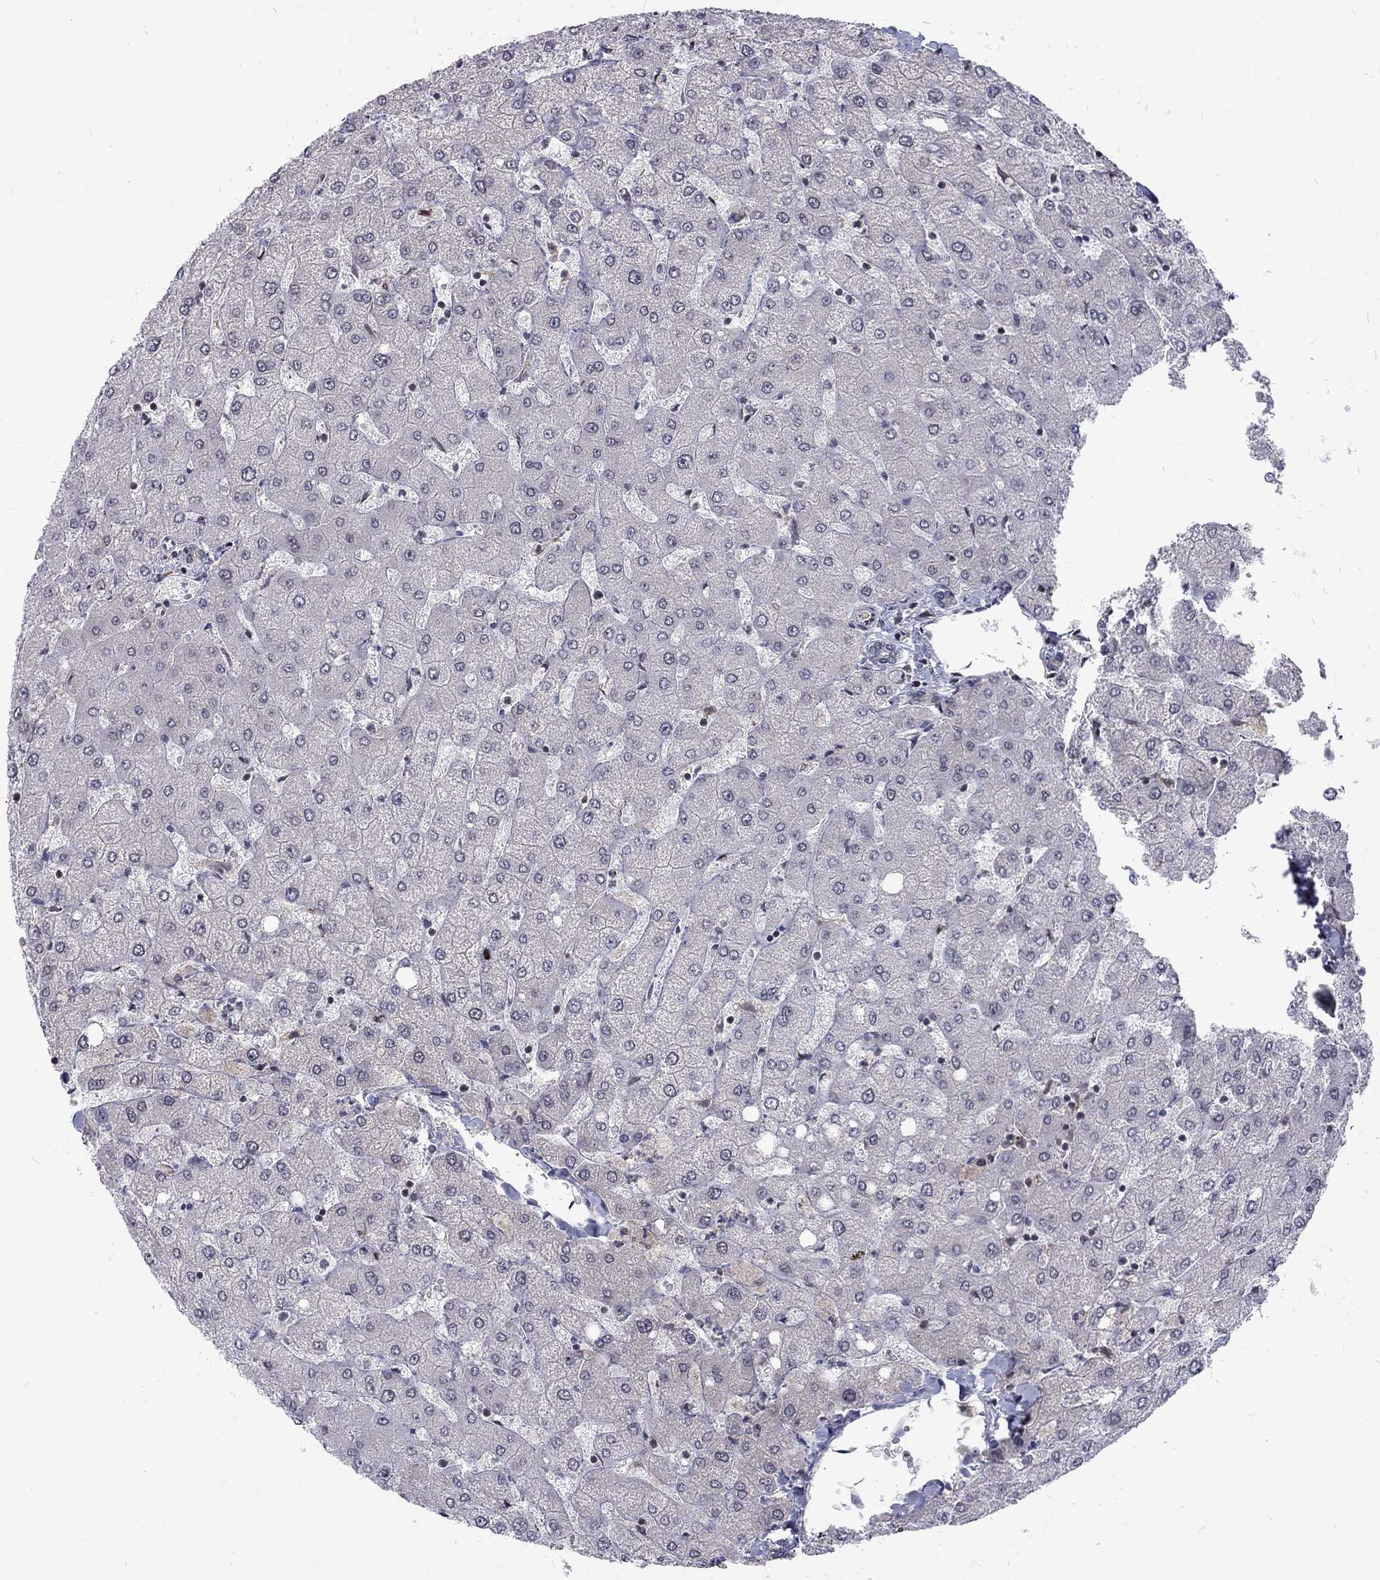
{"staining": {"intensity": "negative", "quantity": "none", "location": "none"}, "tissue": "liver", "cell_type": "Cholangiocytes", "image_type": "normal", "snomed": [{"axis": "morphology", "description": "Normal tissue, NOS"}, {"axis": "topography", "description": "Liver"}], "caption": "Immunohistochemical staining of normal human liver exhibits no significant expression in cholangiocytes. (DAB IHC with hematoxylin counter stain).", "gene": "TCEAL1", "patient": {"sex": "female", "age": 54}}